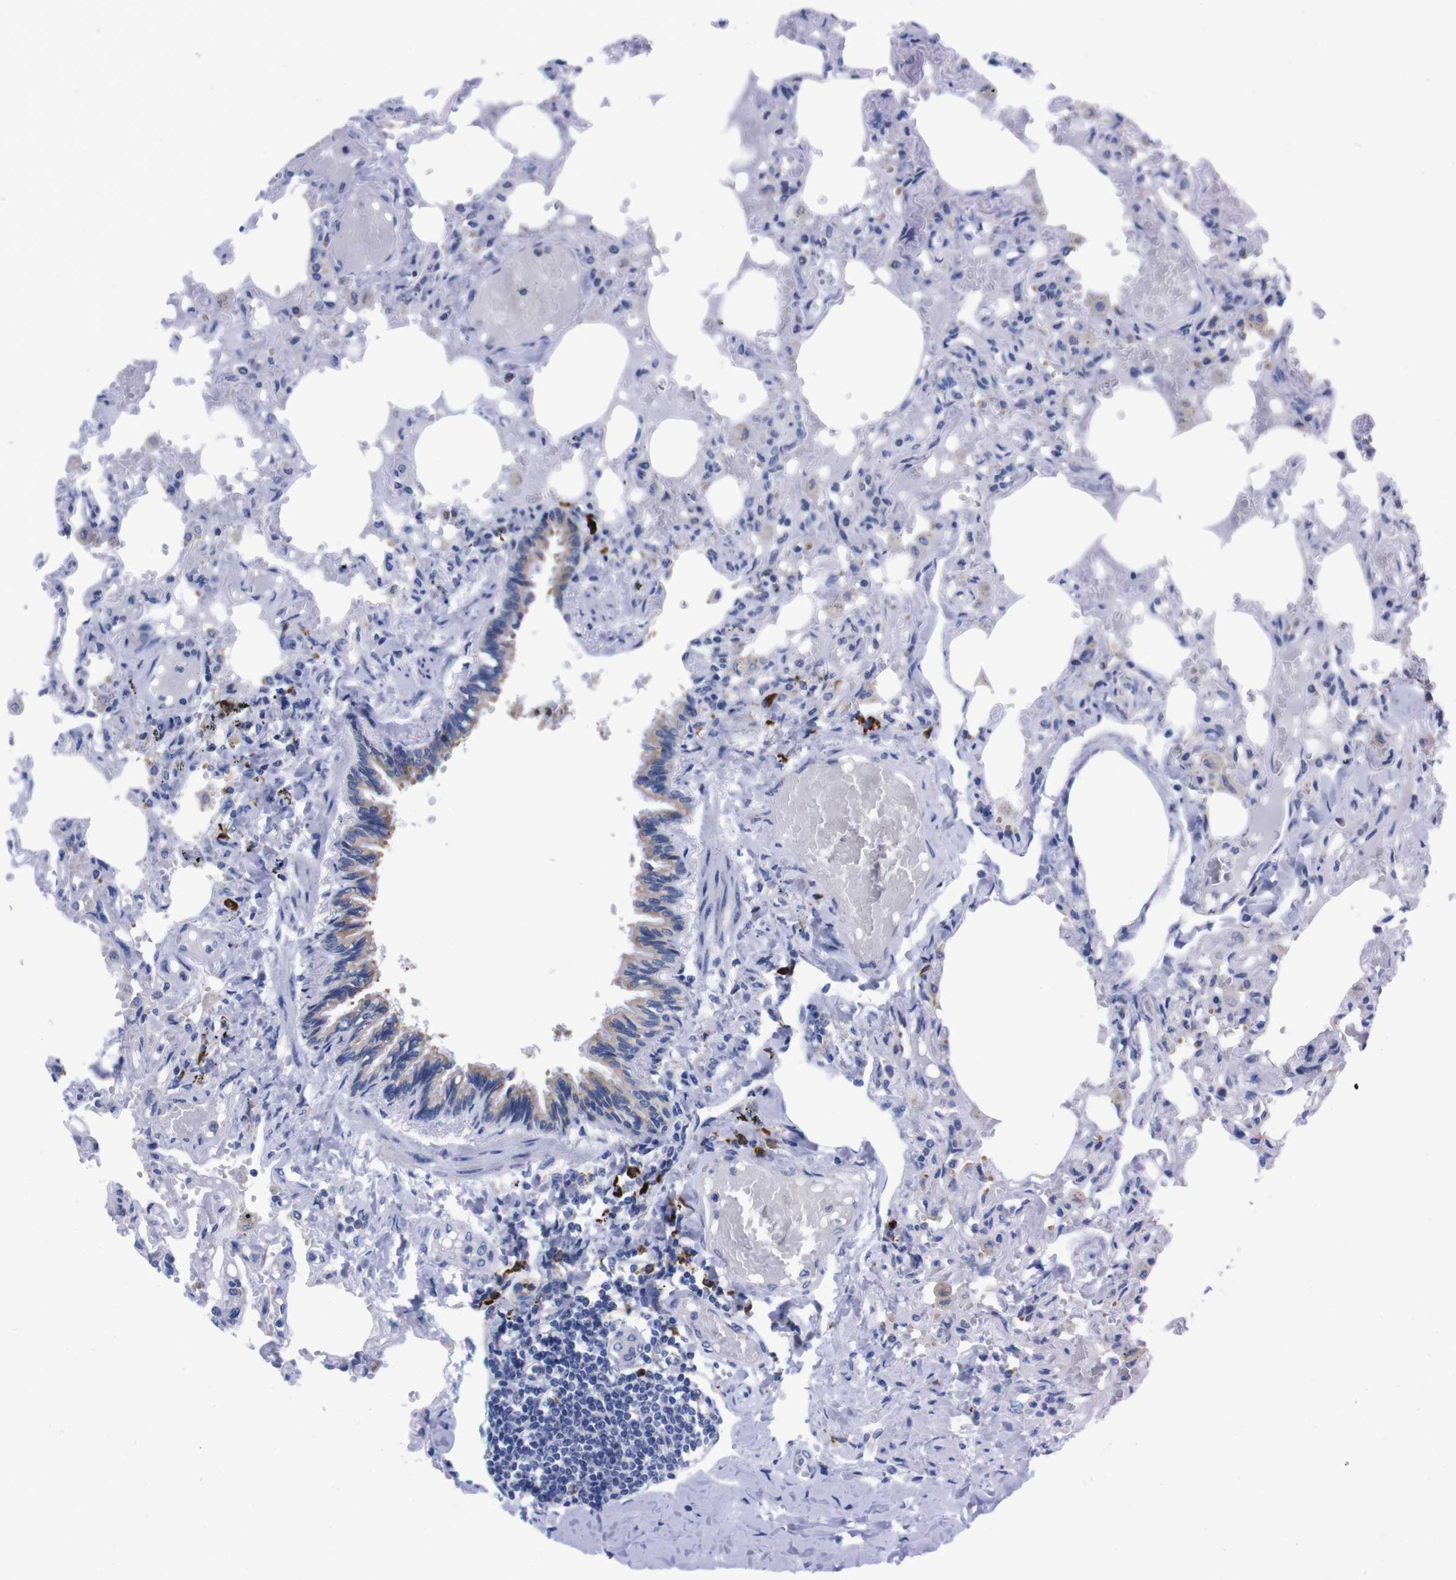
{"staining": {"intensity": "negative", "quantity": "none", "location": "none"}, "tissue": "lung", "cell_type": "Alveolar cells", "image_type": "normal", "snomed": [{"axis": "morphology", "description": "Normal tissue, NOS"}, {"axis": "topography", "description": "Lung"}], "caption": "Immunohistochemistry (IHC) image of unremarkable human lung stained for a protein (brown), which exhibits no positivity in alveolar cells.", "gene": "NEBL", "patient": {"sex": "male", "age": 21}}